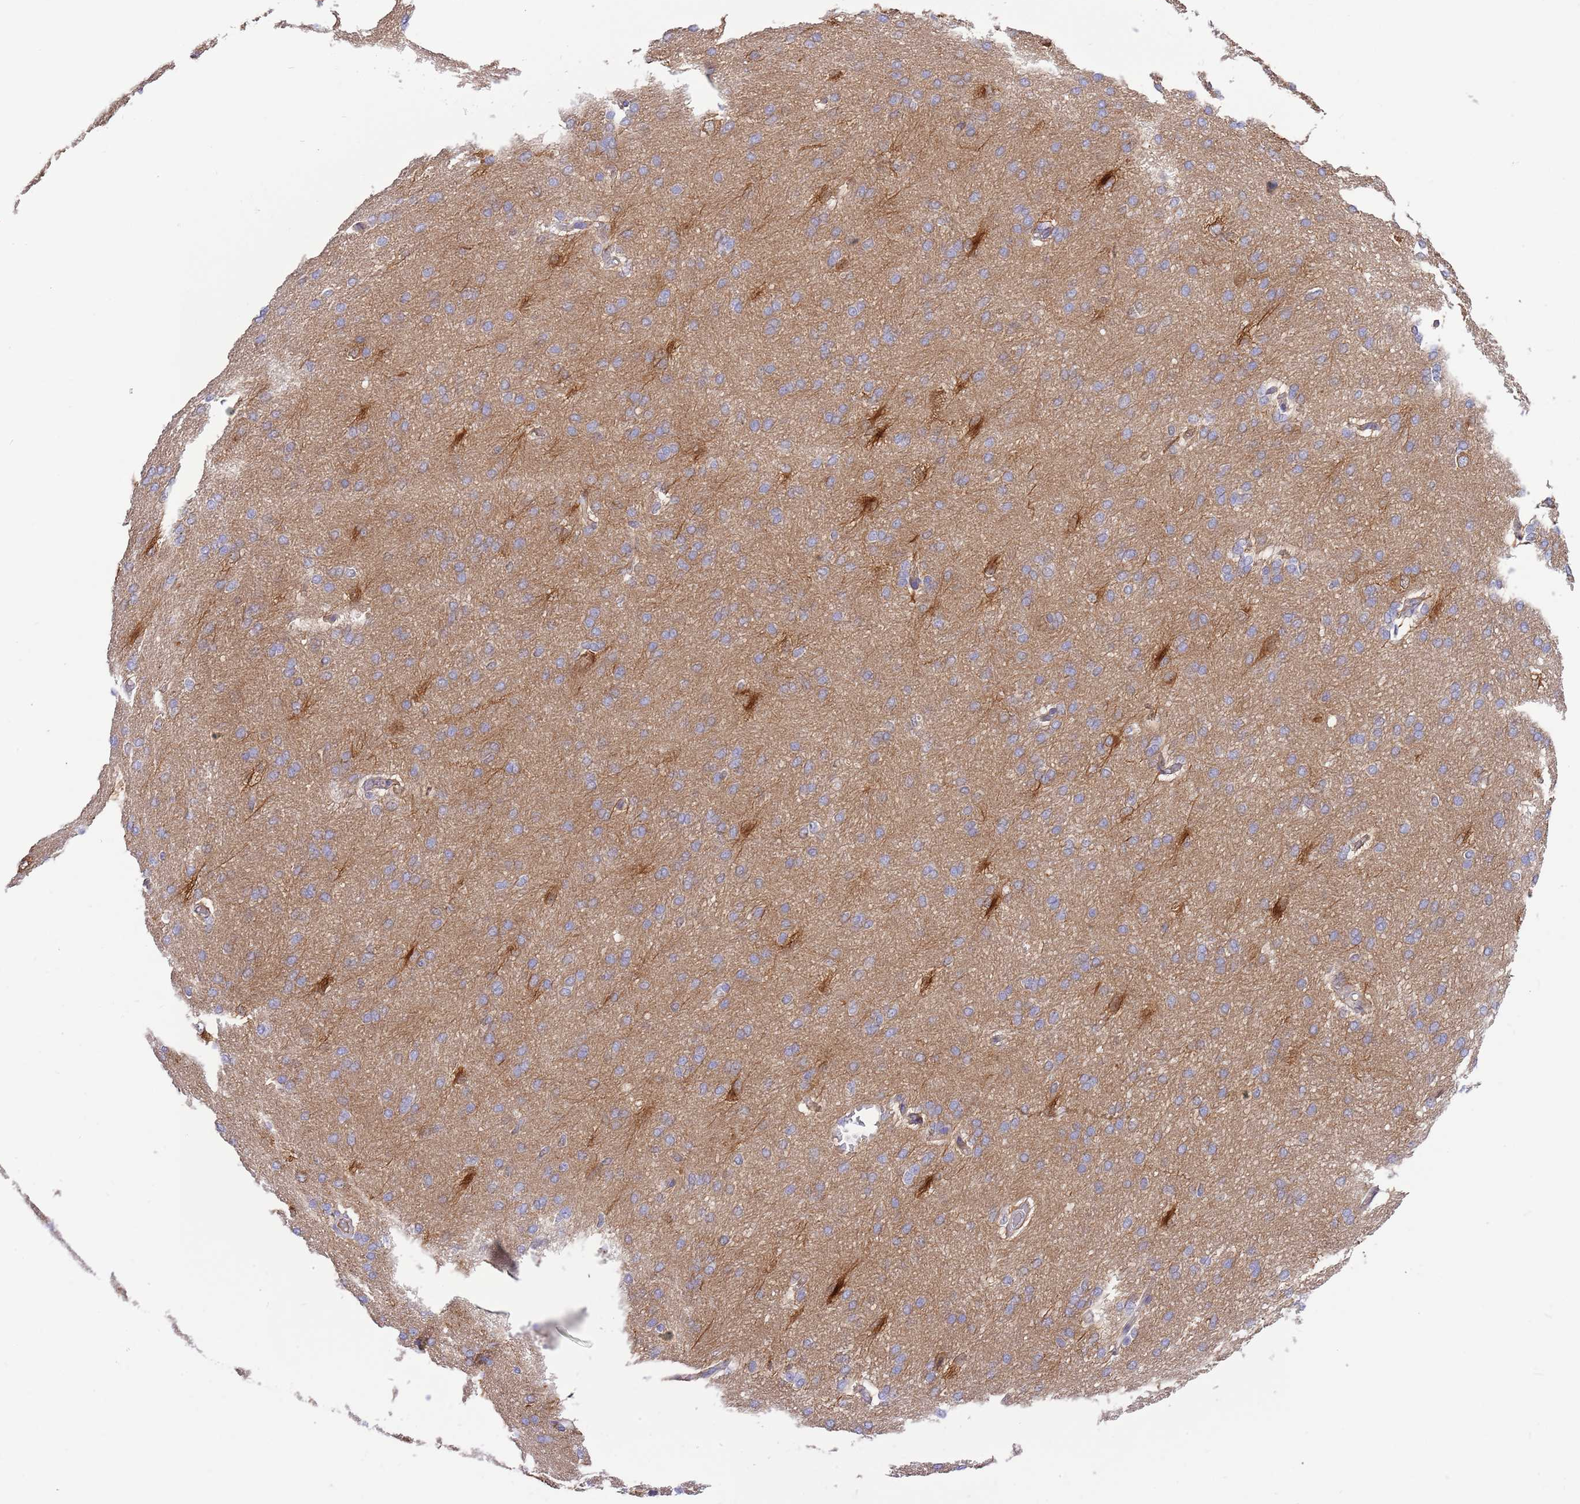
{"staining": {"intensity": "negative", "quantity": "none", "location": "none"}, "tissue": "cerebral cortex", "cell_type": "Endothelial cells", "image_type": "normal", "snomed": [{"axis": "morphology", "description": "Normal tissue, NOS"}, {"axis": "topography", "description": "Cerebral cortex"}], "caption": "A high-resolution photomicrograph shows immunohistochemistry (IHC) staining of normal cerebral cortex, which reveals no significant positivity in endothelial cells.", "gene": "RFK", "patient": {"sex": "male", "age": 62}}